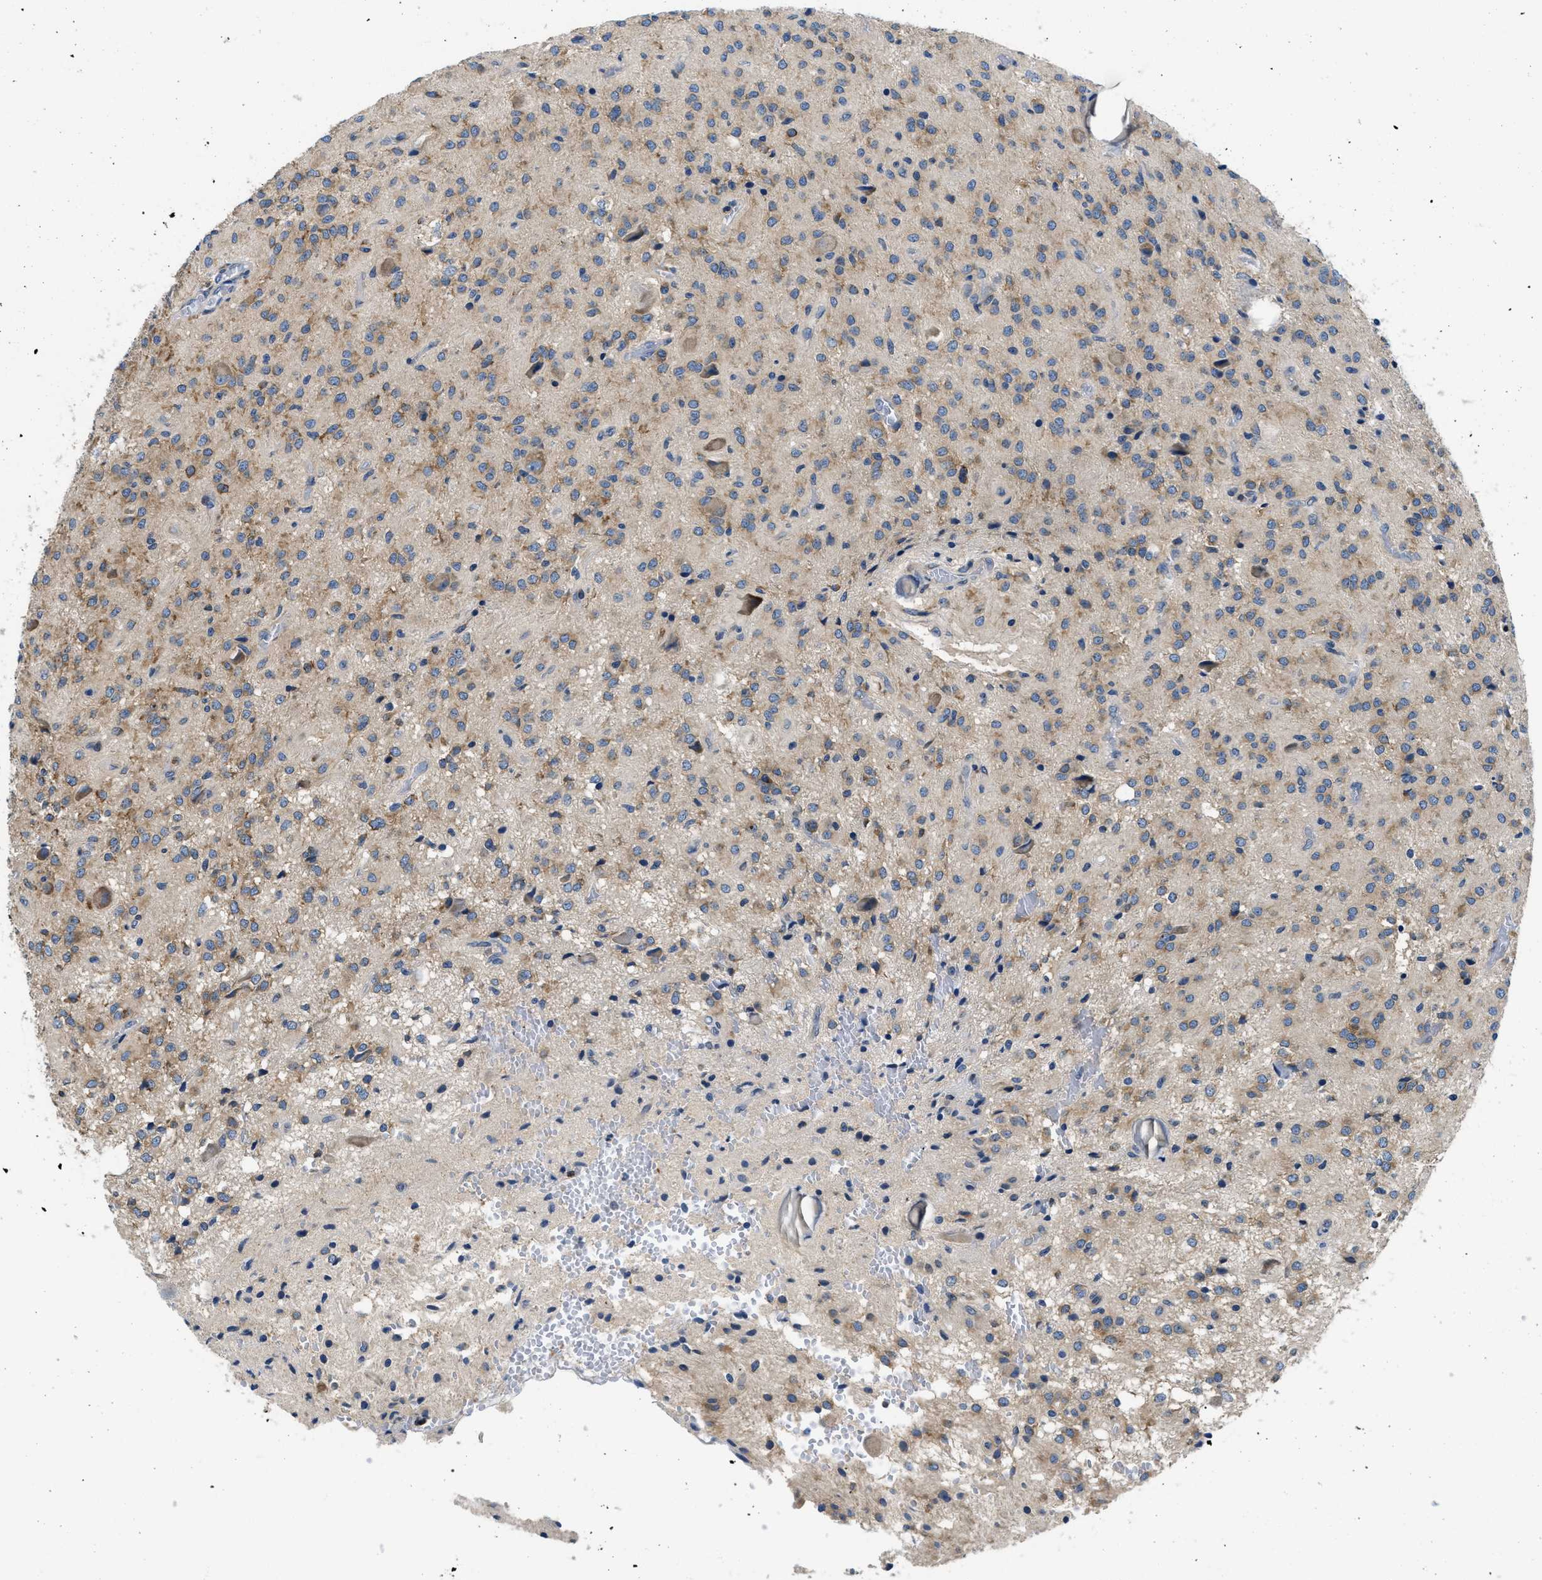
{"staining": {"intensity": "weak", "quantity": "25%-75%", "location": "cytoplasmic/membranous"}, "tissue": "glioma", "cell_type": "Tumor cells", "image_type": "cancer", "snomed": [{"axis": "morphology", "description": "Glioma, malignant, High grade"}, {"axis": "topography", "description": "Brain"}], "caption": "Immunohistochemistry image of glioma stained for a protein (brown), which exhibits low levels of weak cytoplasmic/membranous expression in approximately 25%-75% of tumor cells.", "gene": "ABCF1", "patient": {"sex": "female", "age": 59}}